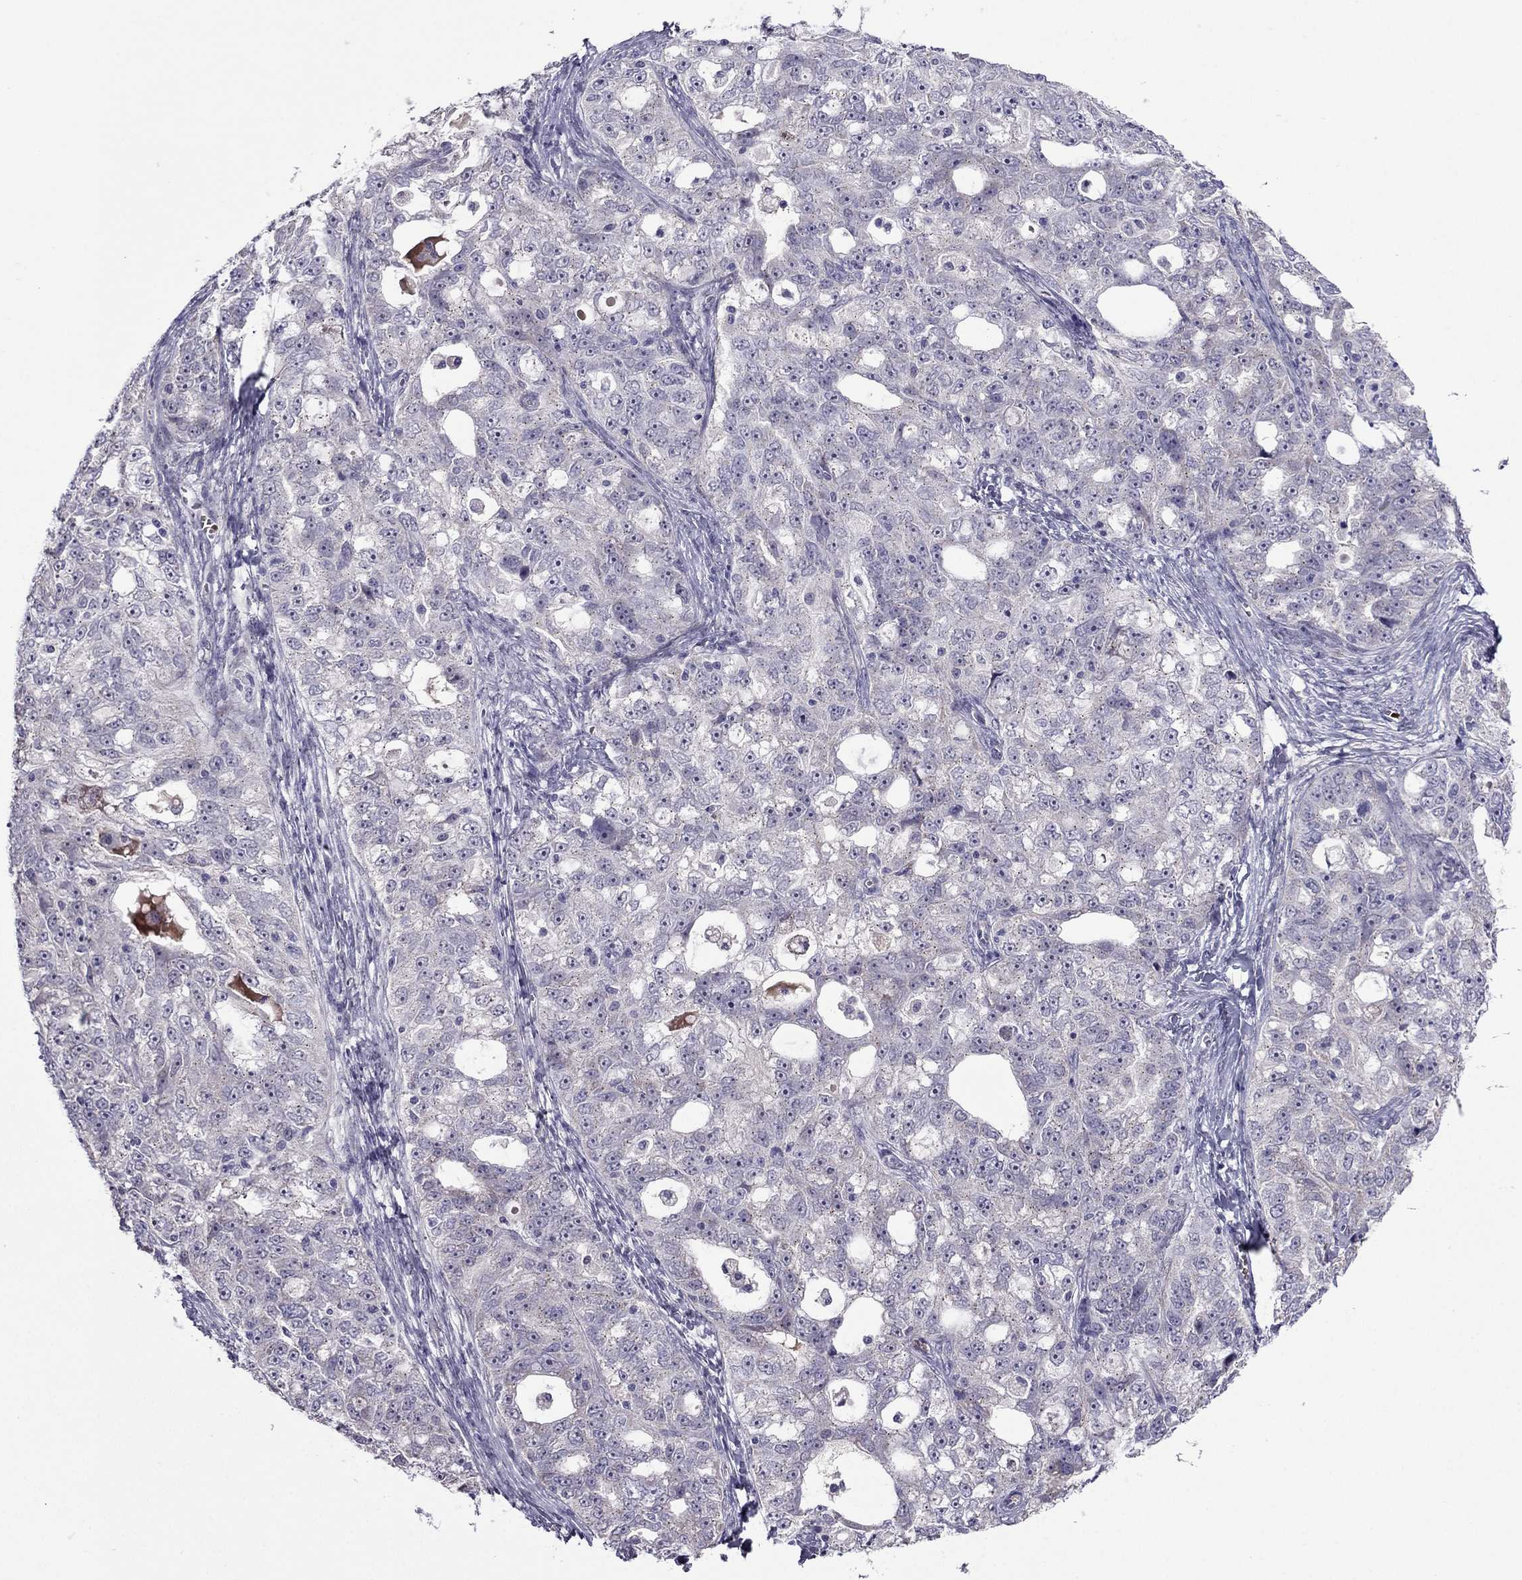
{"staining": {"intensity": "negative", "quantity": "none", "location": "none"}, "tissue": "ovarian cancer", "cell_type": "Tumor cells", "image_type": "cancer", "snomed": [{"axis": "morphology", "description": "Cystadenocarcinoma, serous, NOS"}, {"axis": "topography", "description": "Ovary"}], "caption": "Ovarian cancer (serous cystadenocarcinoma) stained for a protein using immunohistochemistry (IHC) displays no expression tumor cells.", "gene": "MYBPH", "patient": {"sex": "female", "age": 51}}